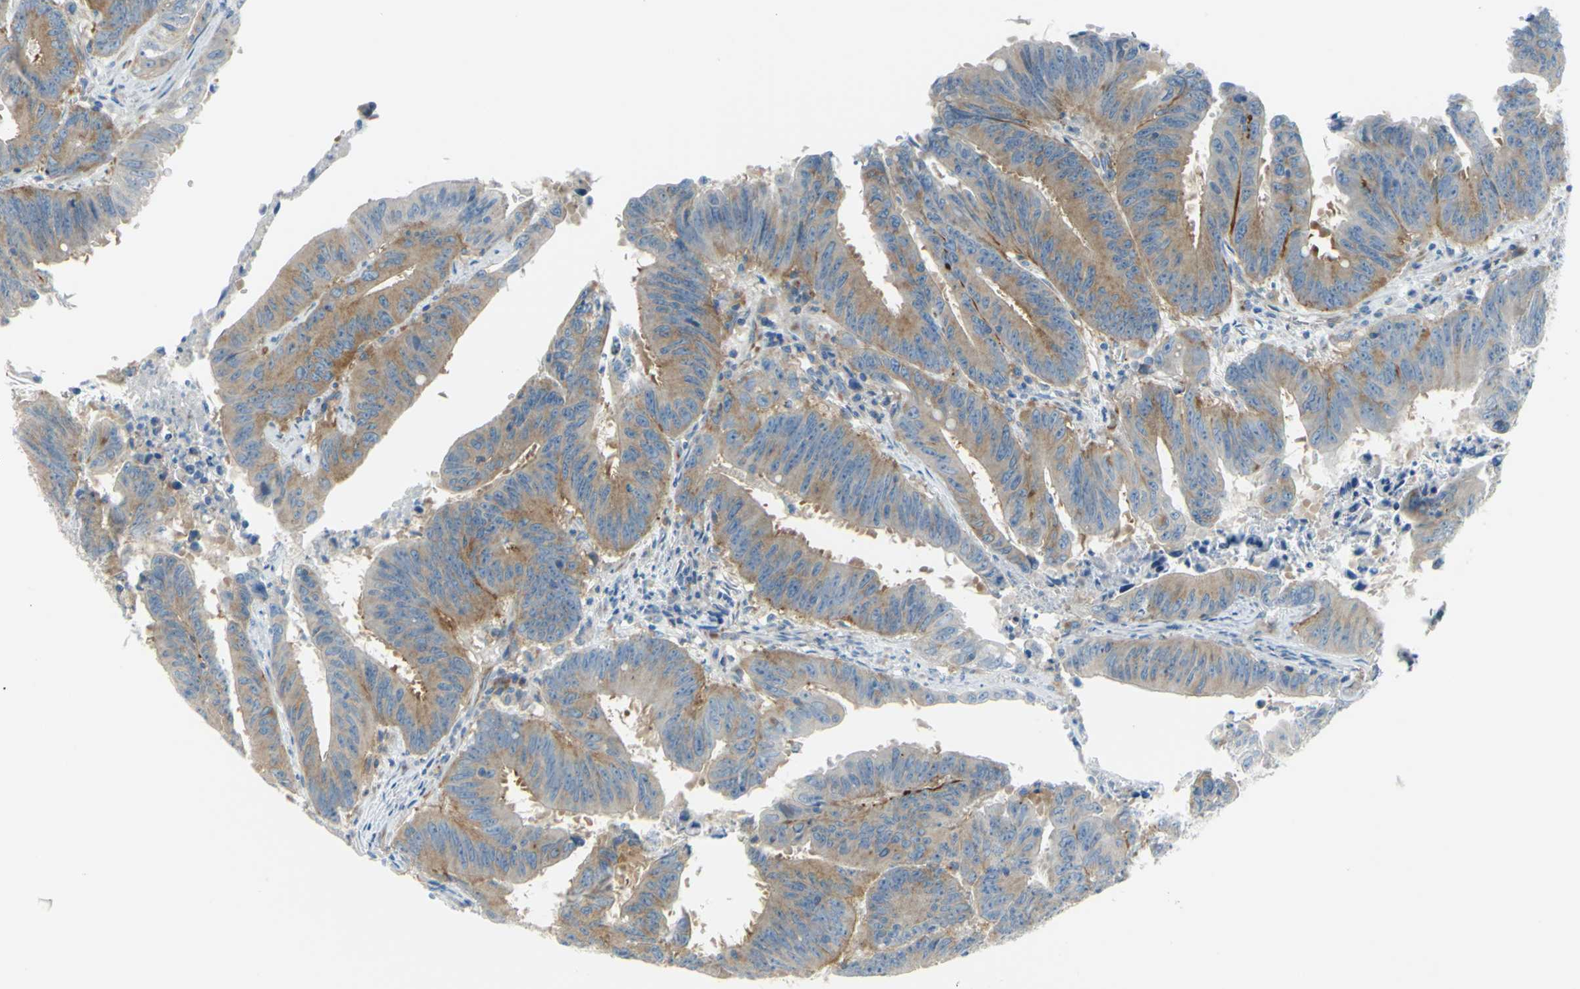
{"staining": {"intensity": "moderate", "quantity": ">75%", "location": "cytoplasmic/membranous"}, "tissue": "colorectal cancer", "cell_type": "Tumor cells", "image_type": "cancer", "snomed": [{"axis": "morphology", "description": "Adenocarcinoma, NOS"}, {"axis": "topography", "description": "Colon"}], "caption": "Human adenocarcinoma (colorectal) stained with a brown dye shows moderate cytoplasmic/membranous positive positivity in approximately >75% of tumor cells.", "gene": "FRMD4B", "patient": {"sex": "male", "age": 45}}